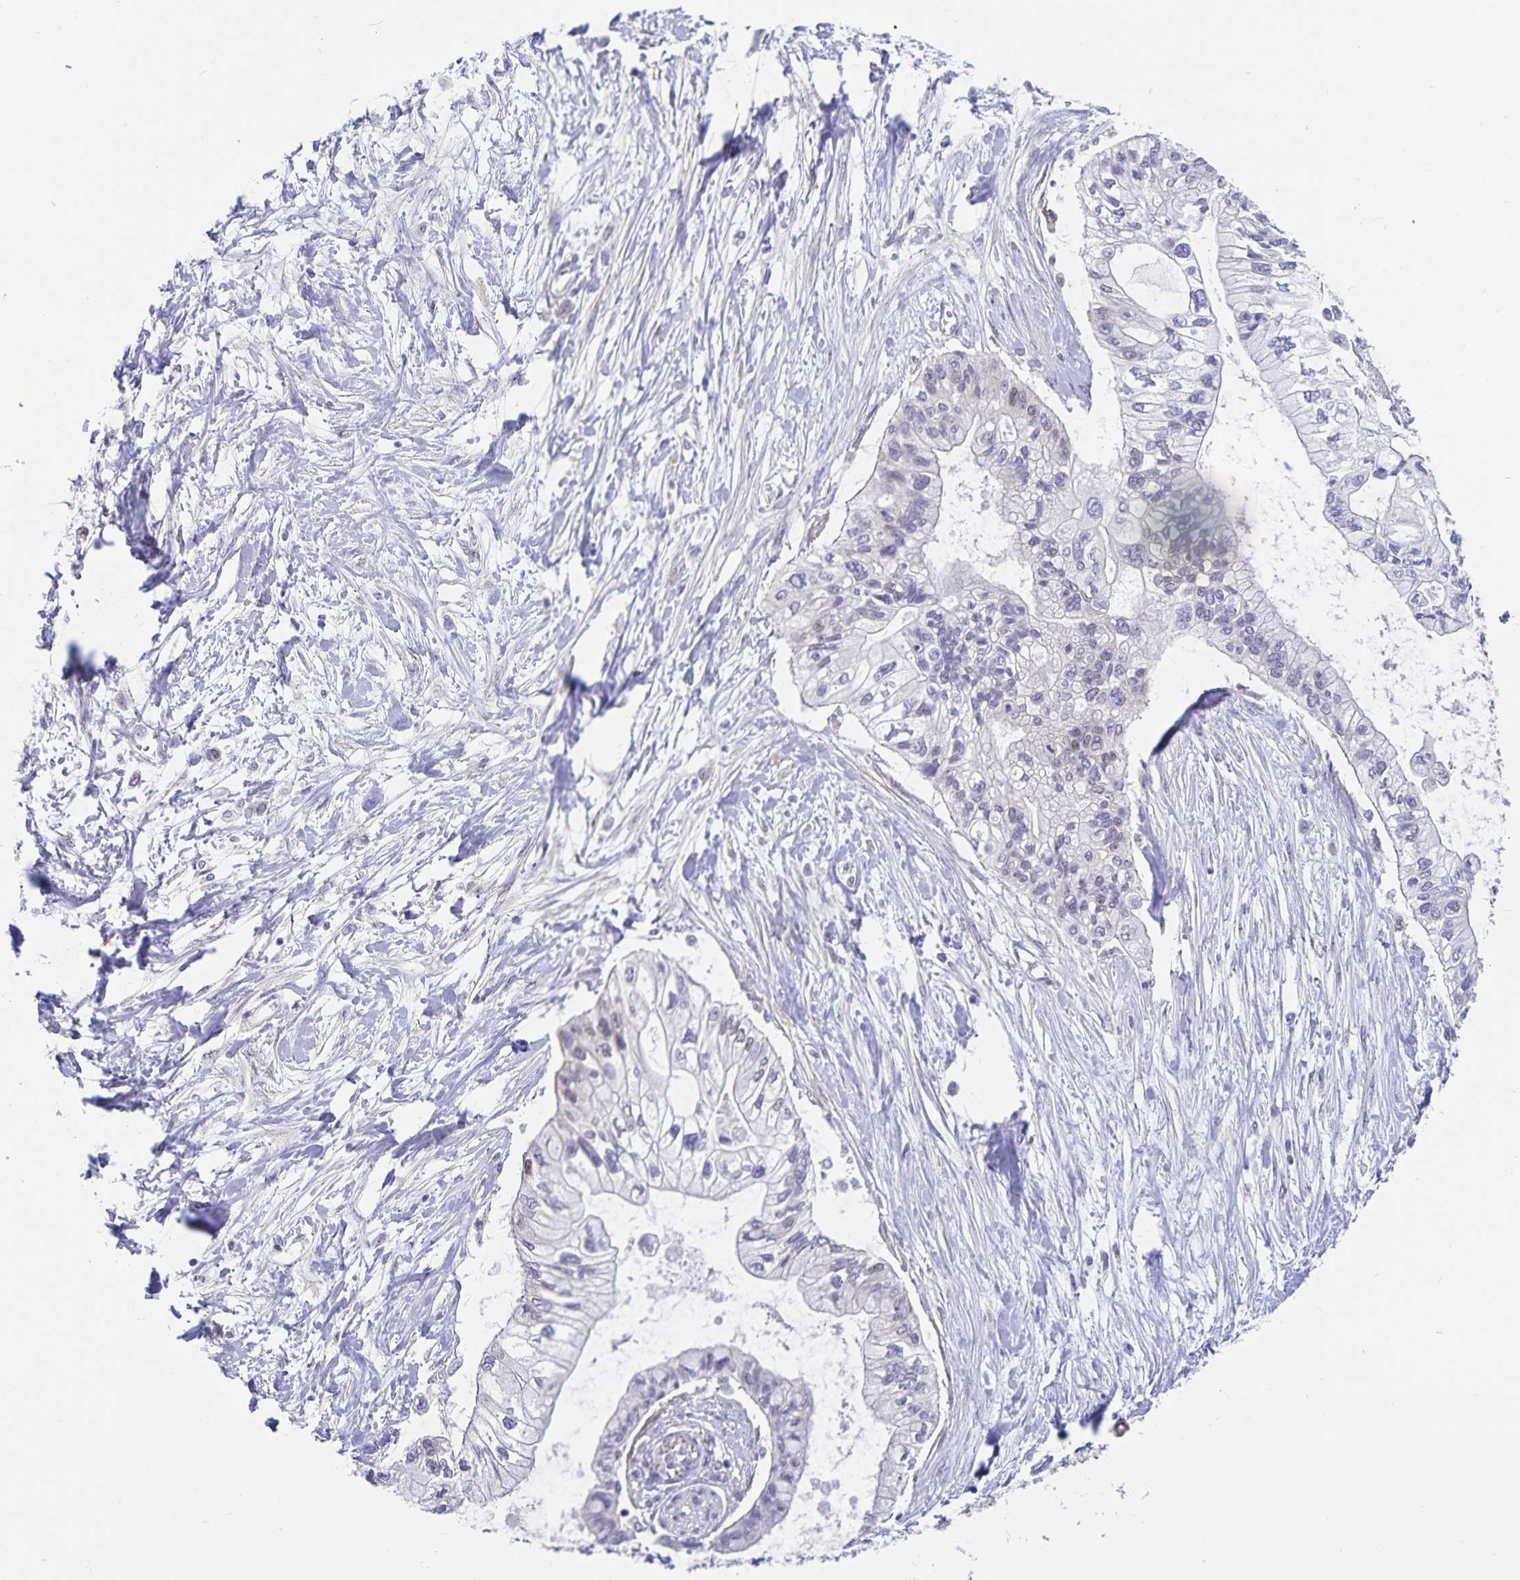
{"staining": {"intensity": "negative", "quantity": "none", "location": "none"}, "tissue": "pancreatic cancer", "cell_type": "Tumor cells", "image_type": "cancer", "snomed": [{"axis": "morphology", "description": "Adenocarcinoma, NOS"}, {"axis": "topography", "description": "Pancreas"}], "caption": "Immunohistochemistry image of neoplastic tissue: human pancreatic cancer stained with DAB (3,3'-diaminobenzidine) reveals no significant protein positivity in tumor cells.", "gene": "BAG6", "patient": {"sex": "female", "age": 77}}